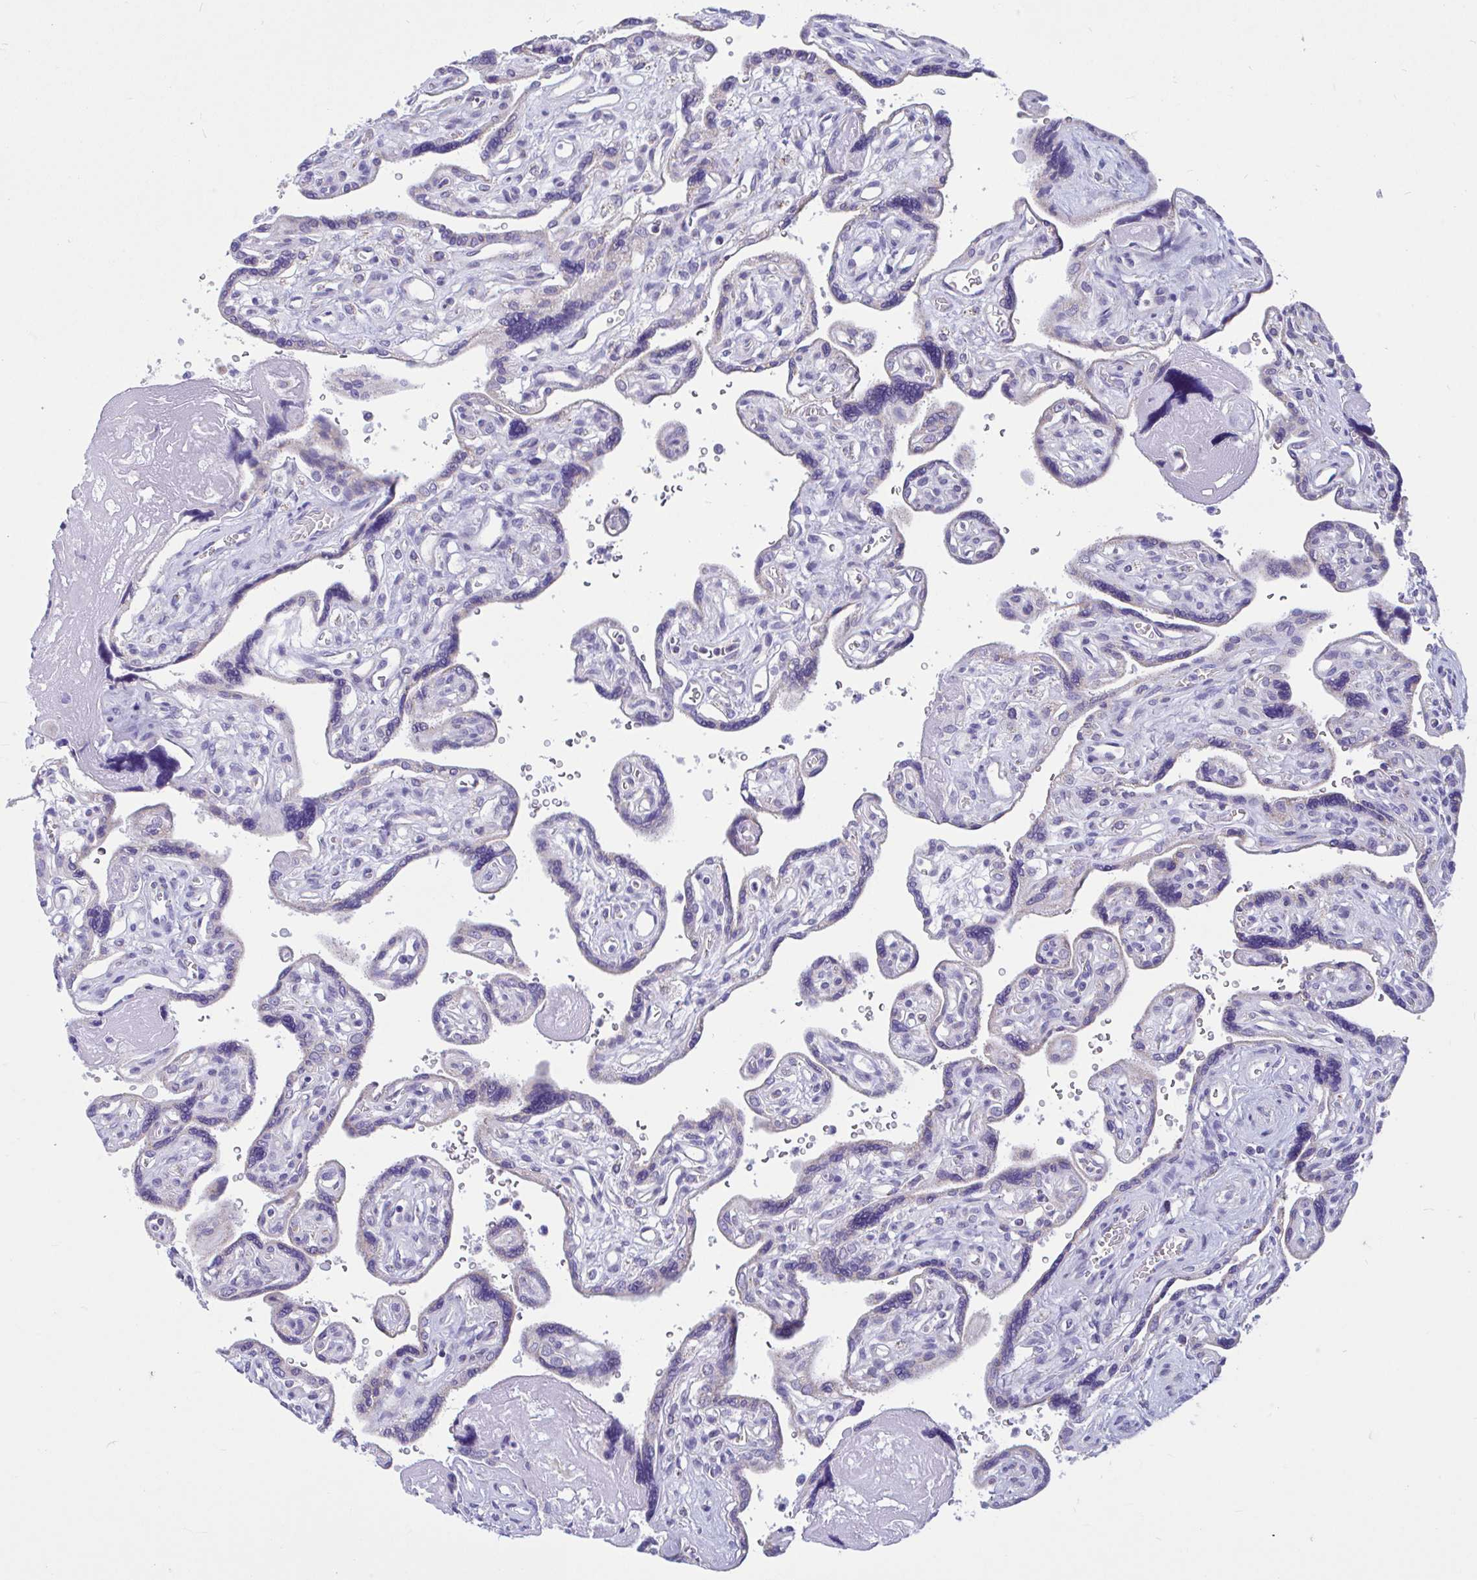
{"staining": {"intensity": "moderate", "quantity": "25%-75%", "location": "cytoplasmic/membranous"}, "tissue": "placenta", "cell_type": "Decidual cells", "image_type": "normal", "snomed": [{"axis": "morphology", "description": "Normal tissue, NOS"}, {"axis": "topography", "description": "Placenta"}], "caption": "Placenta stained with immunohistochemistry (IHC) exhibits moderate cytoplasmic/membranous expression in about 25%-75% of decidual cells.", "gene": "OR13A1", "patient": {"sex": "female", "age": 39}}